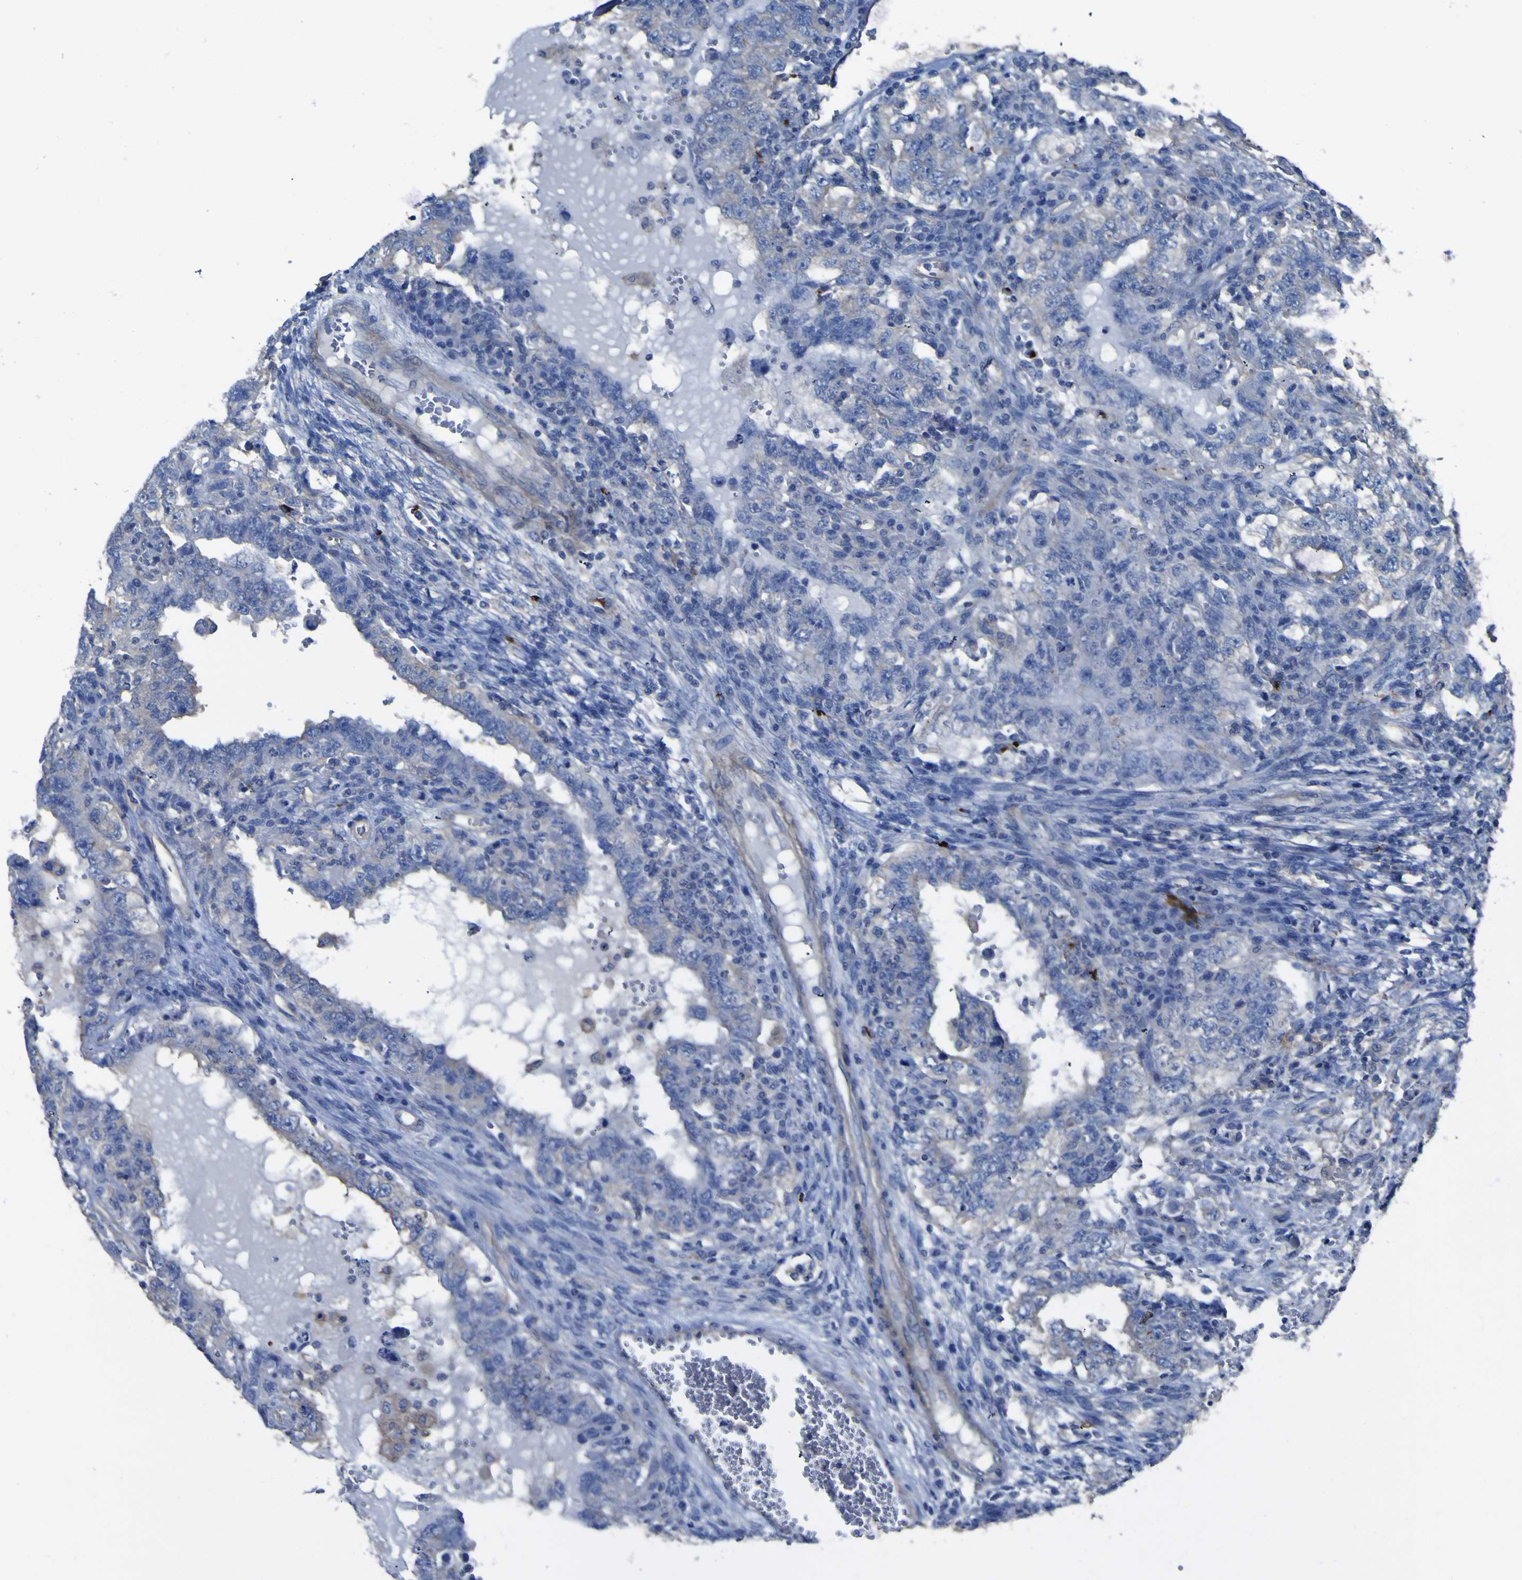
{"staining": {"intensity": "negative", "quantity": "none", "location": "none"}, "tissue": "testis cancer", "cell_type": "Tumor cells", "image_type": "cancer", "snomed": [{"axis": "morphology", "description": "Carcinoma, Embryonal, NOS"}, {"axis": "topography", "description": "Testis"}], "caption": "Immunohistochemical staining of testis cancer exhibits no significant expression in tumor cells.", "gene": "AGO4", "patient": {"sex": "male", "age": 26}}